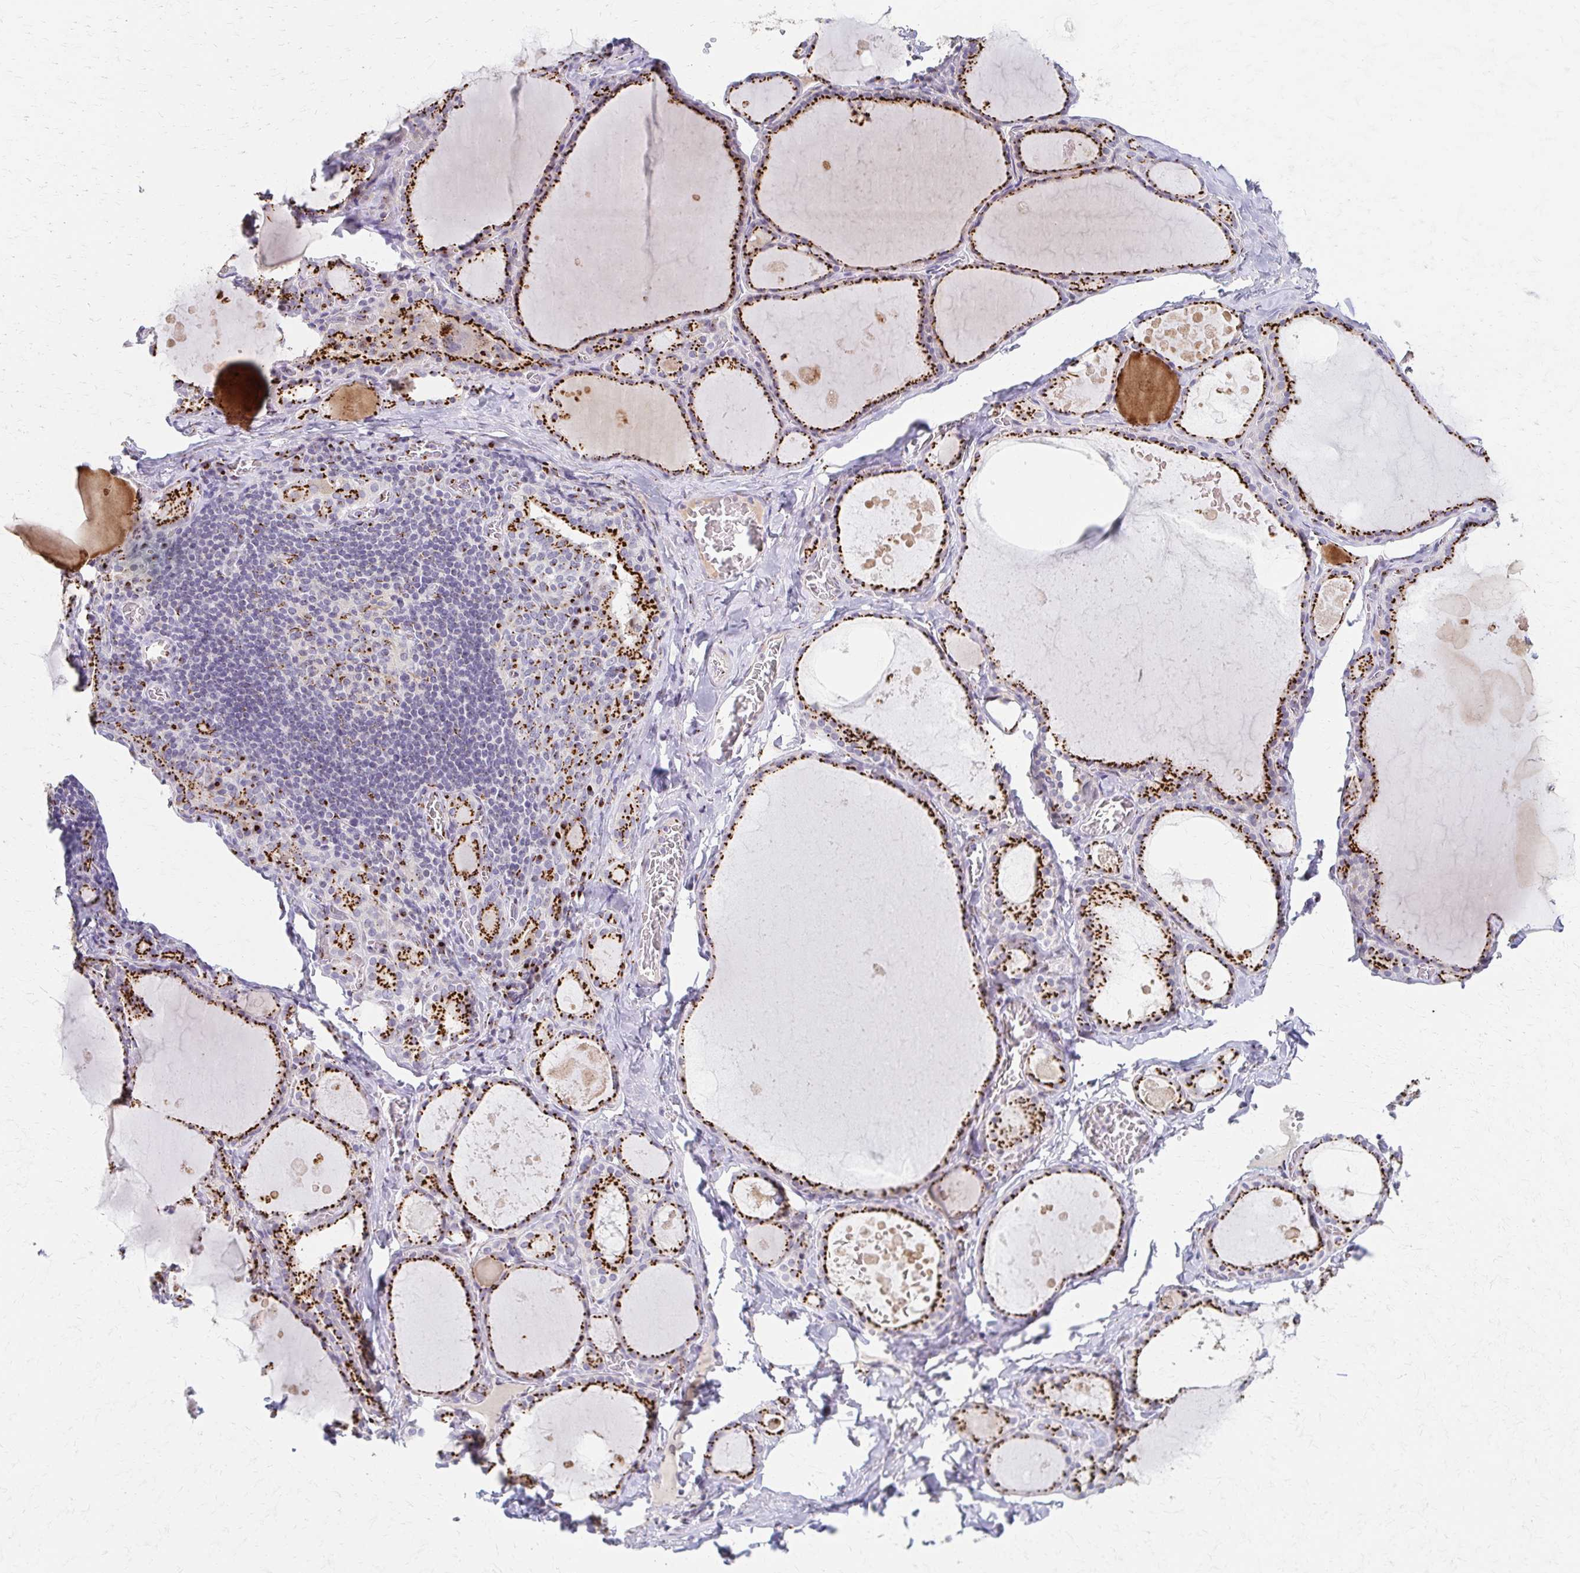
{"staining": {"intensity": "strong", "quantity": ">75%", "location": "cytoplasmic/membranous"}, "tissue": "thyroid gland", "cell_type": "Glandular cells", "image_type": "normal", "snomed": [{"axis": "morphology", "description": "Normal tissue, NOS"}, {"axis": "topography", "description": "Thyroid gland"}], "caption": "An immunohistochemistry (IHC) image of normal tissue is shown. Protein staining in brown labels strong cytoplasmic/membranous positivity in thyroid gland within glandular cells.", "gene": "ENSG00000254692", "patient": {"sex": "male", "age": 56}}